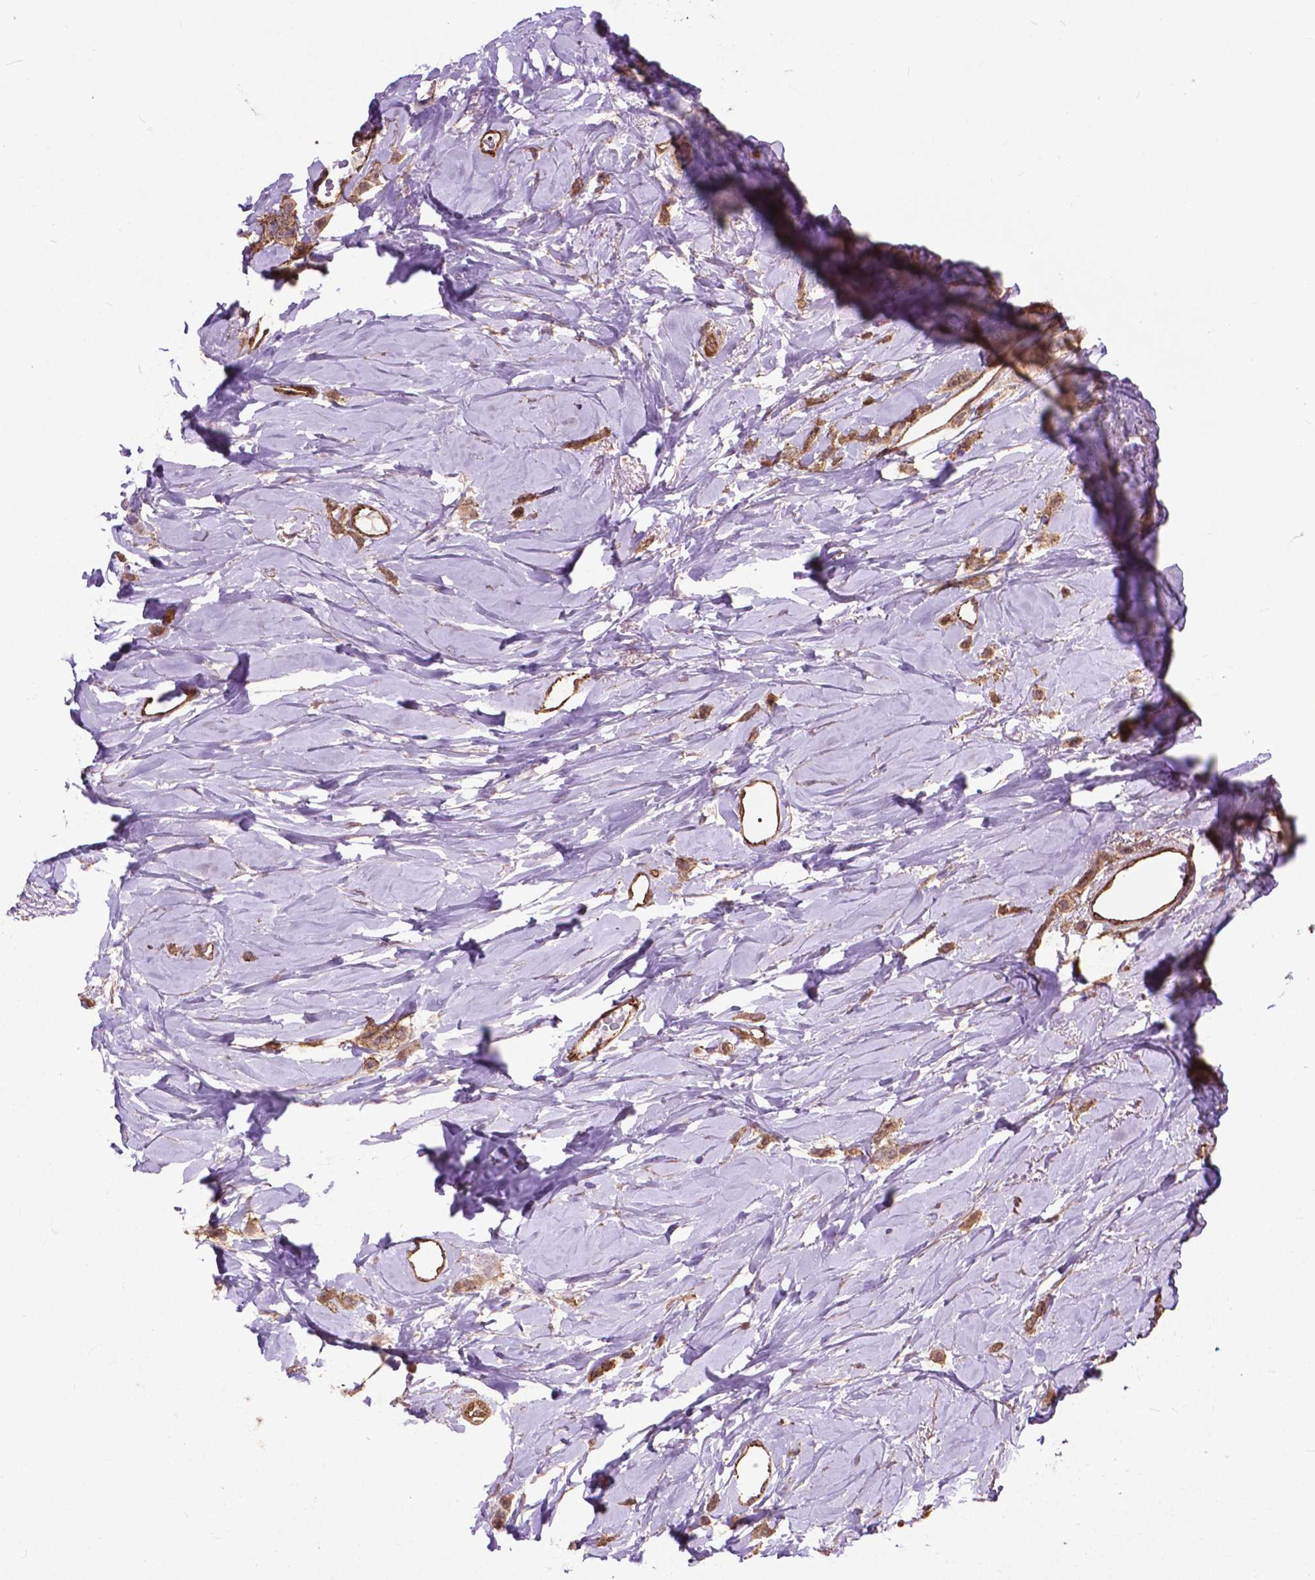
{"staining": {"intensity": "moderate", "quantity": ">75%", "location": "cytoplasmic/membranous"}, "tissue": "breast cancer", "cell_type": "Tumor cells", "image_type": "cancer", "snomed": [{"axis": "morphology", "description": "Lobular carcinoma"}, {"axis": "topography", "description": "Breast"}], "caption": "Lobular carcinoma (breast) stained for a protein (brown) demonstrates moderate cytoplasmic/membranous positive staining in about >75% of tumor cells.", "gene": "PDLIM1", "patient": {"sex": "female", "age": 66}}